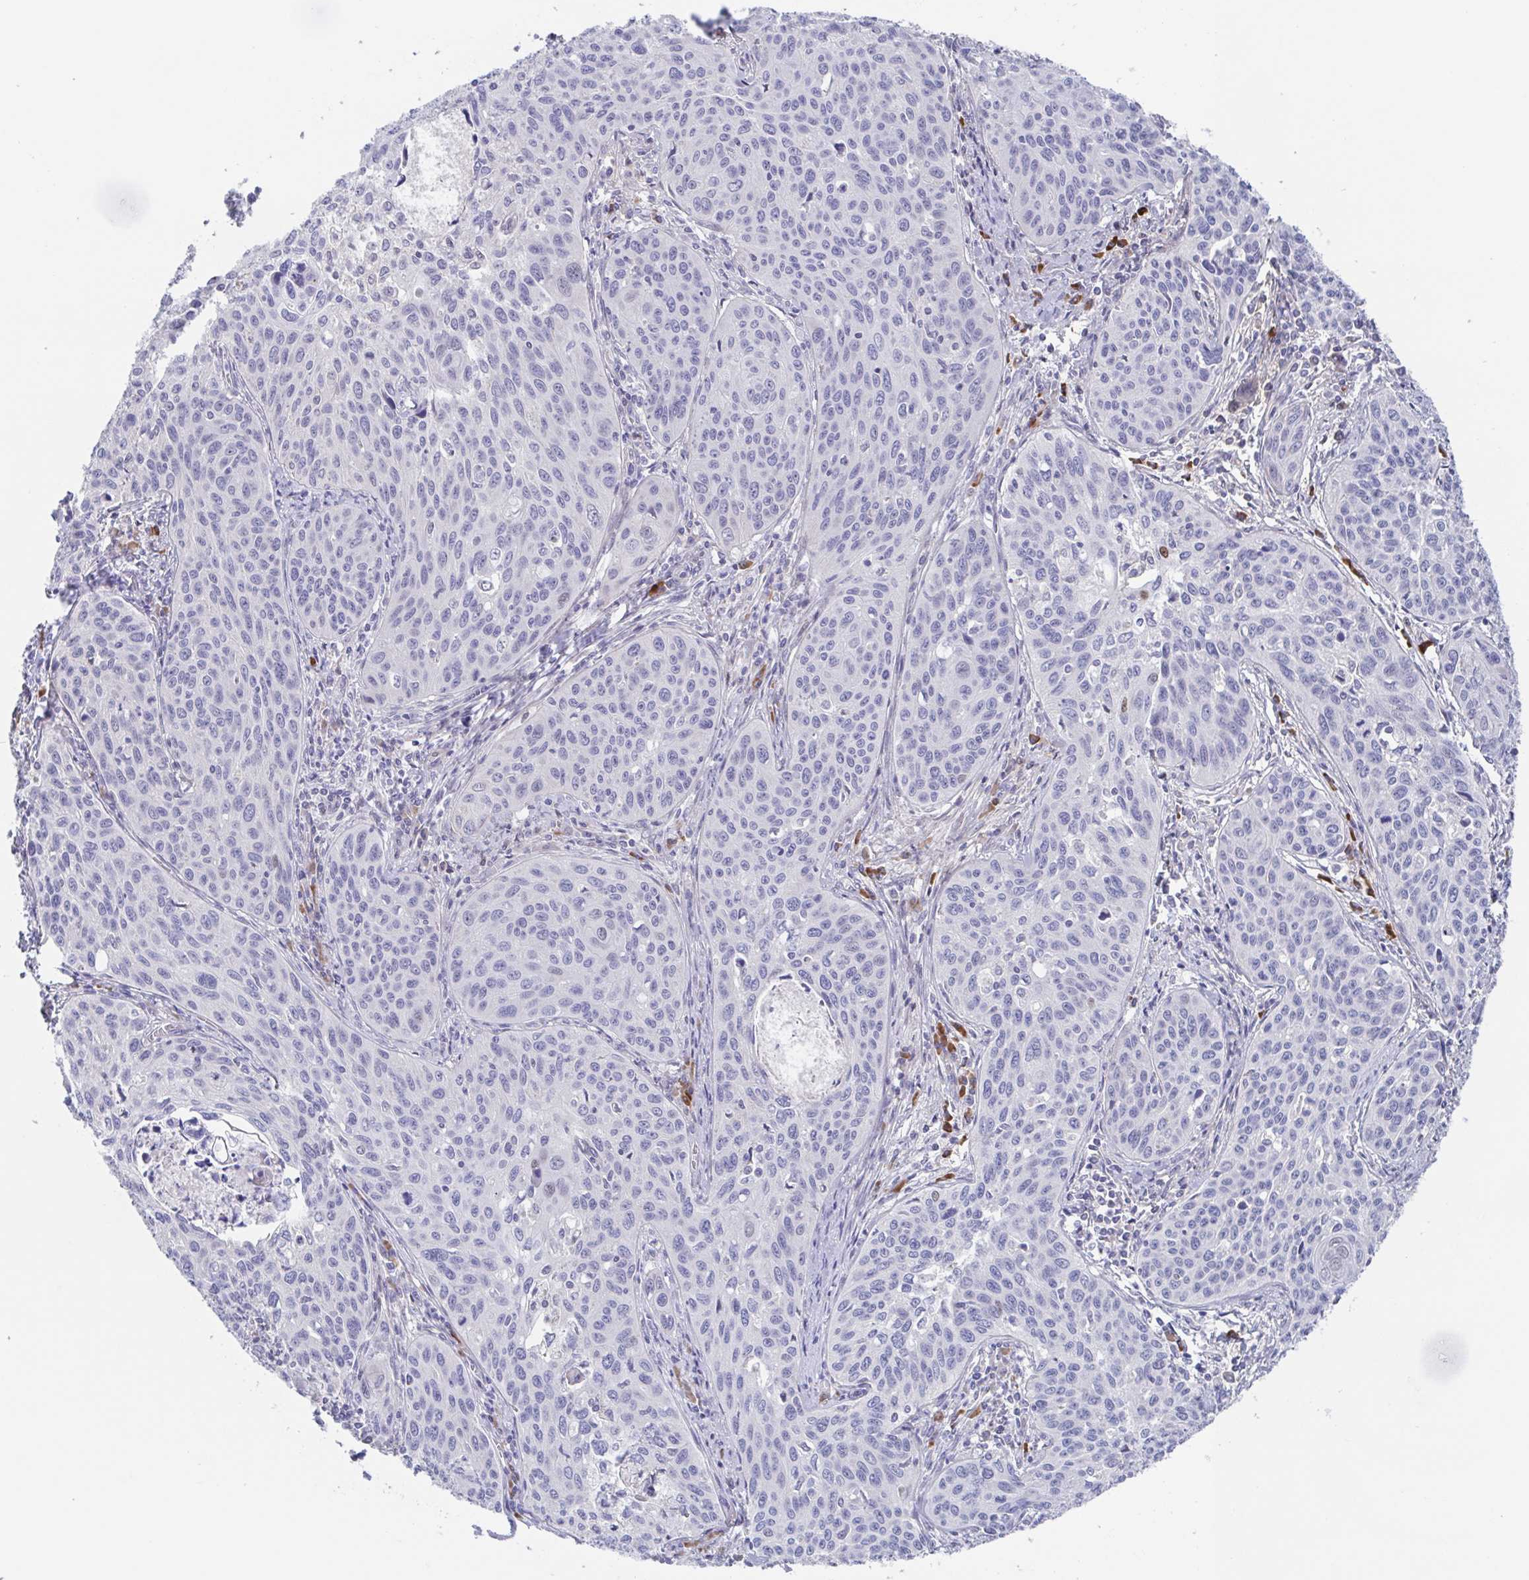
{"staining": {"intensity": "negative", "quantity": "none", "location": "none"}, "tissue": "cervical cancer", "cell_type": "Tumor cells", "image_type": "cancer", "snomed": [{"axis": "morphology", "description": "Squamous cell carcinoma, NOS"}, {"axis": "topography", "description": "Cervix"}], "caption": "High magnification brightfield microscopy of cervical cancer (squamous cell carcinoma) stained with DAB (brown) and counterstained with hematoxylin (blue): tumor cells show no significant staining.", "gene": "POU2F3", "patient": {"sex": "female", "age": 31}}